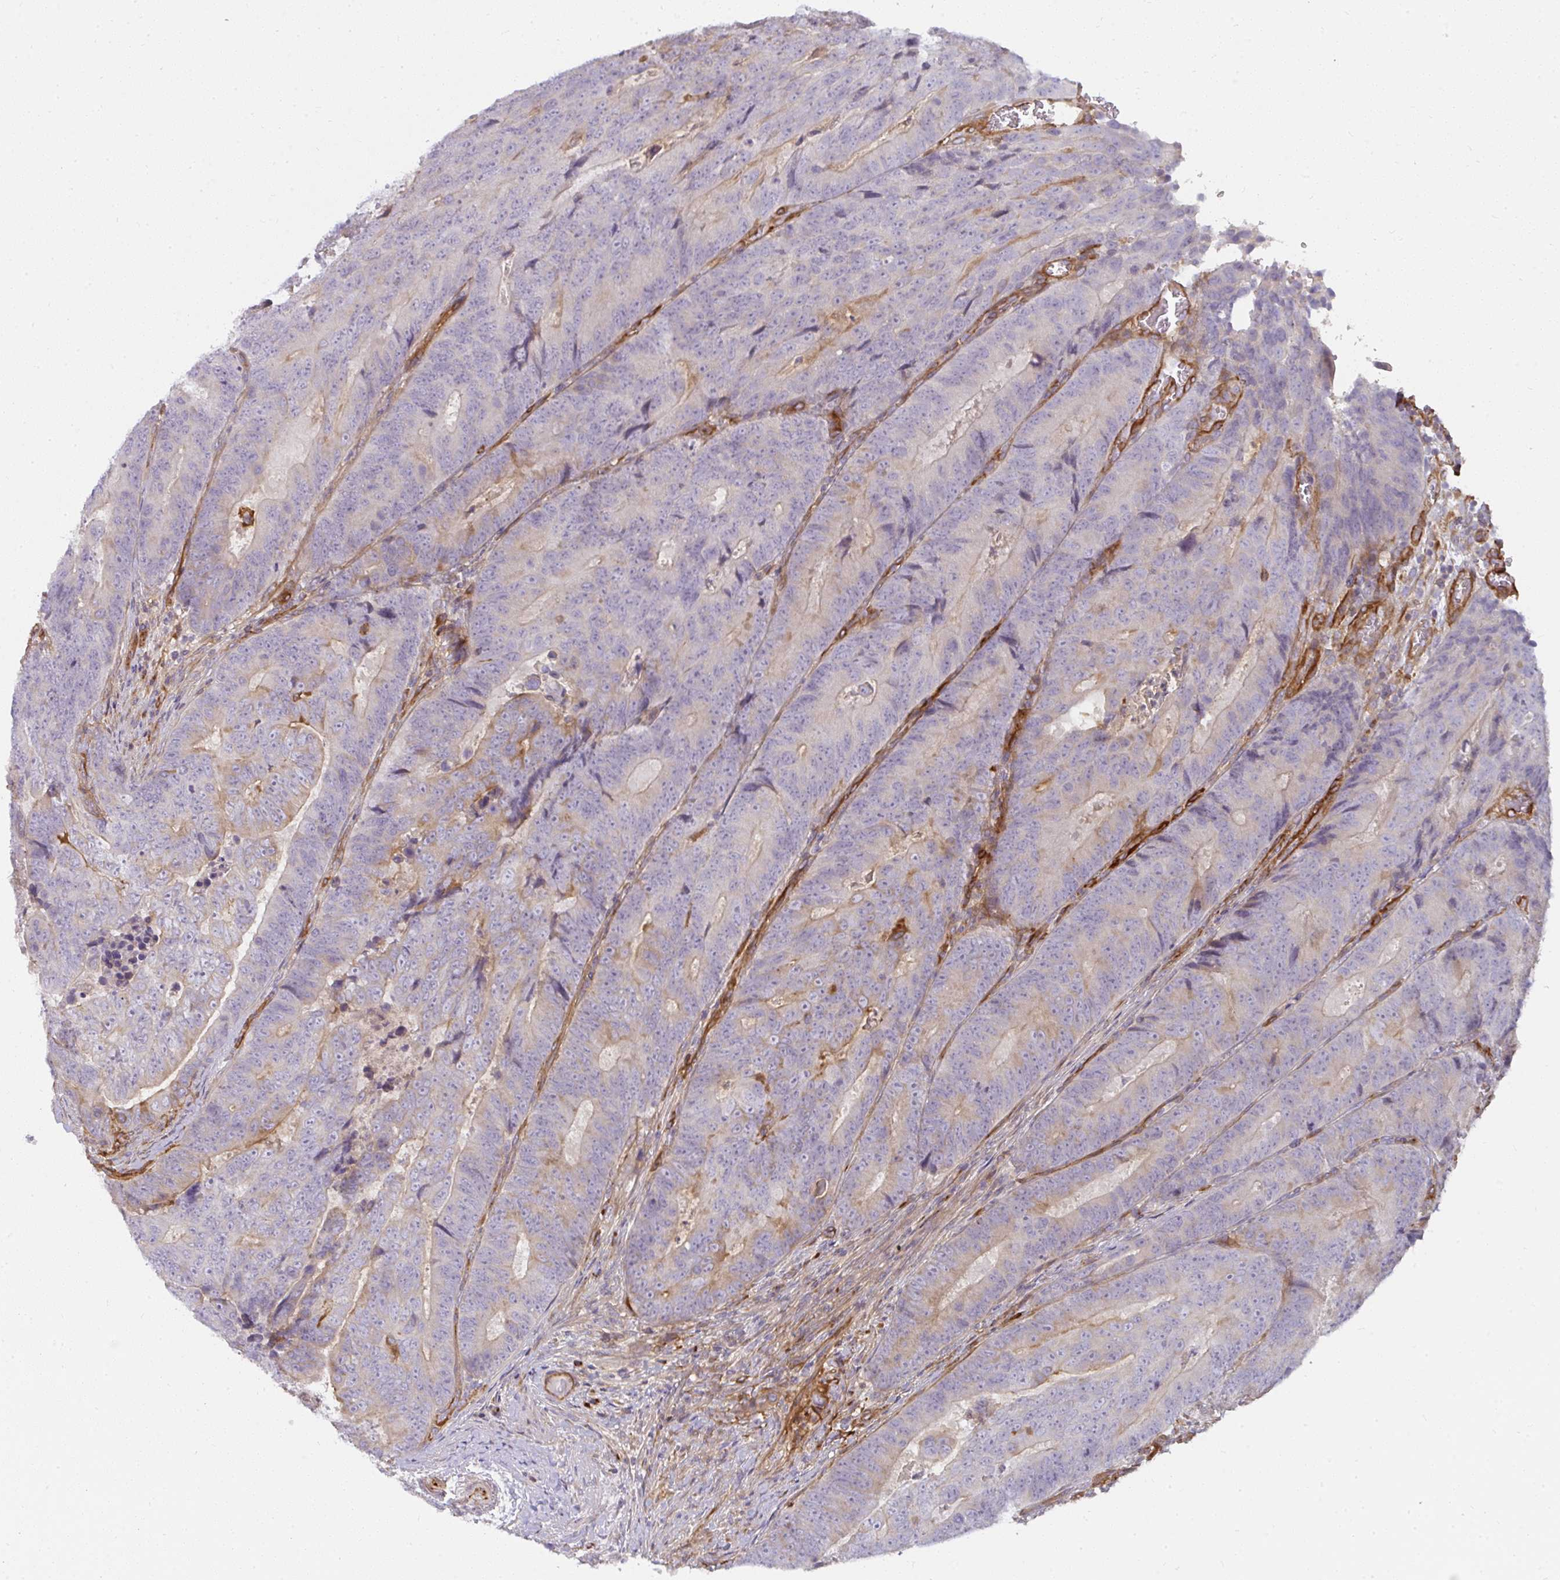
{"staining": {"intensity": "weak", "quantity": "<25%", "location": "cytoplasmic/membranous"}, "tissue": "colorectal cancer", "cell_type": "Tumor cells", "image_type": "cancer", "snomed": [{"axis": "morphology", "description": "Adenocarcinoma, NOS"}, {"axis": "topography", "description": "Colon"}], "caption": "This is an immunohistochemistry image of human colorectal cancer (adenocarcinoma). There is no staining in tumor cells.", "gene": "IFIT3", "patient": {"sex": "female", "age": 48}}